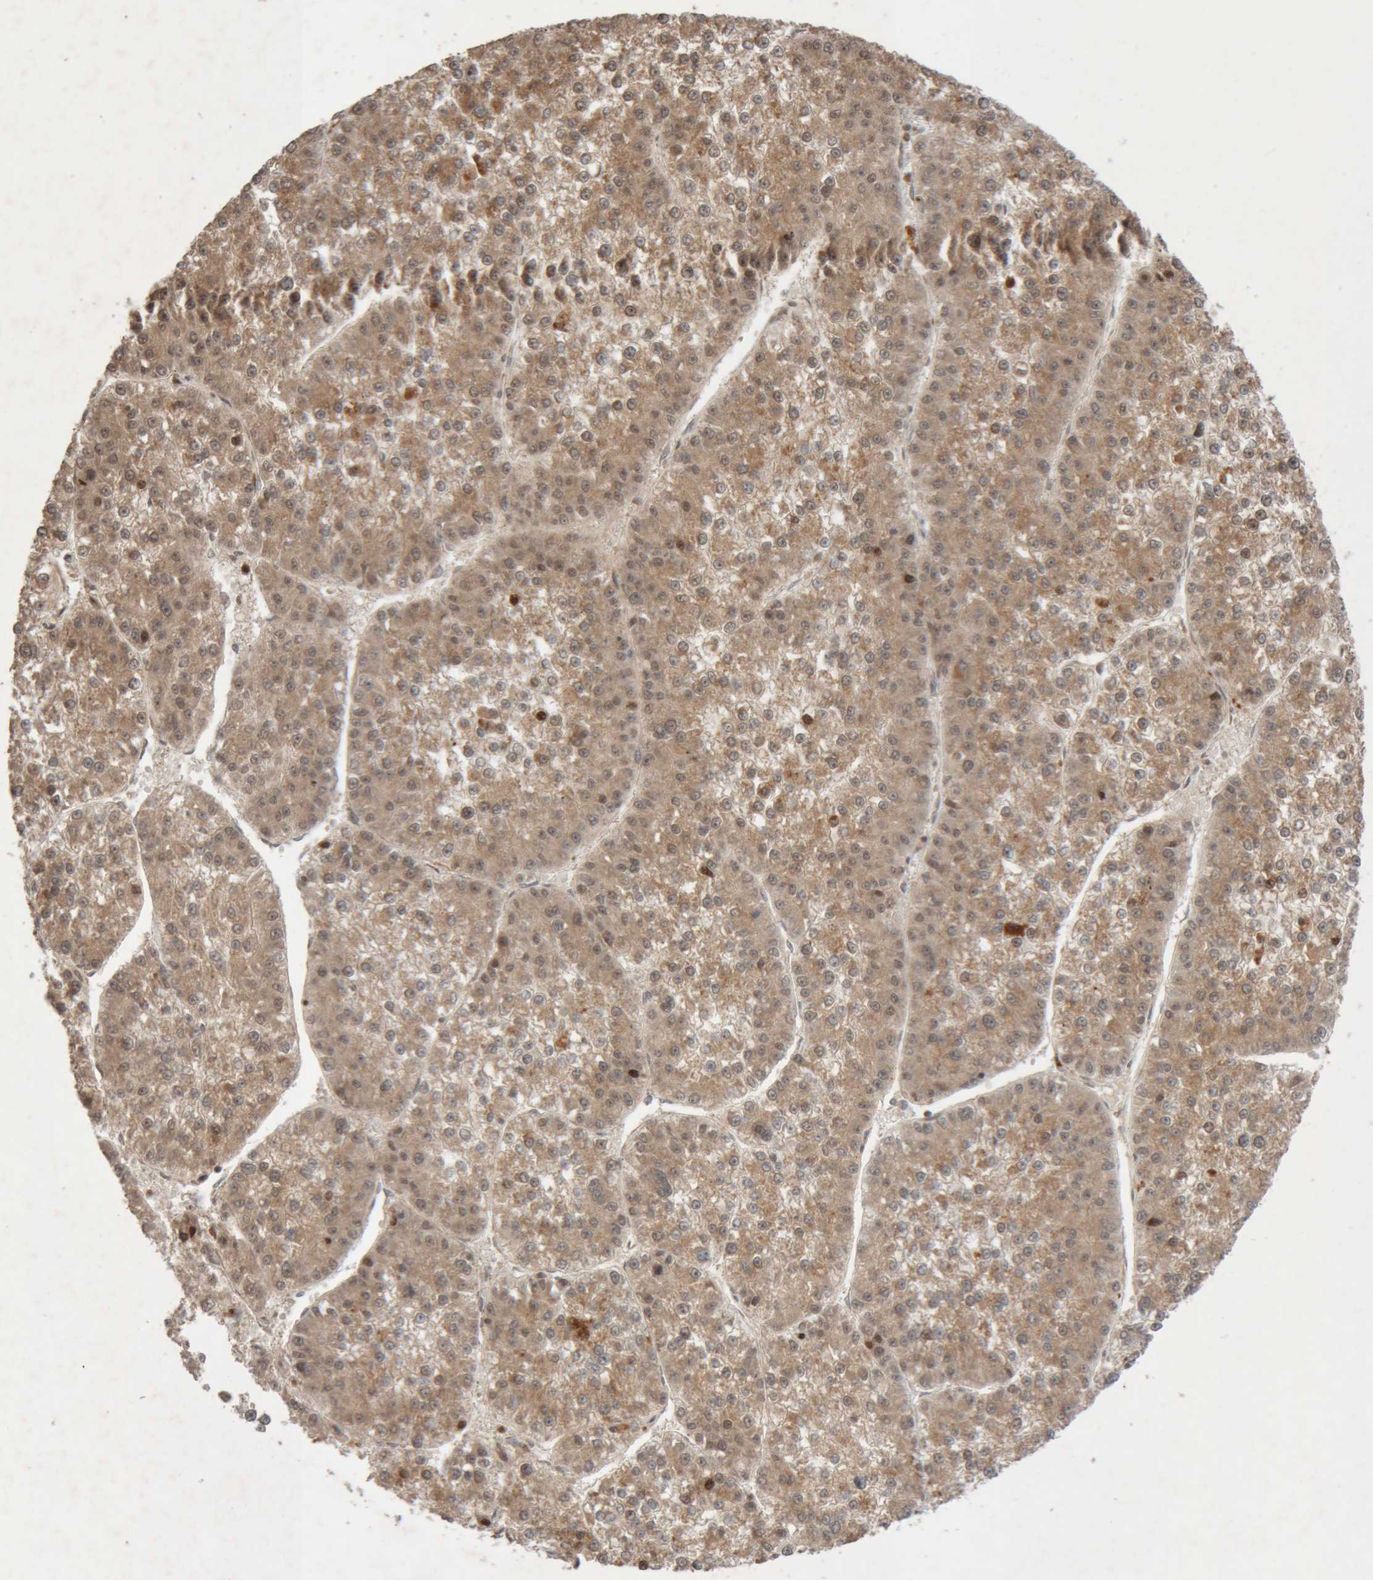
{"staining": {"intensity": "moderate", "quantity": ">75%", "location": "cytoplasmic/membranous"}, "tissue": "liver cancer", "cell_type": "Tumor cells", "image_type": "cancer", "snomed": [{"axis": "morphology", "description": "Carcinoma, Hepatocellular, NOS"}, {"axis": "topography", "description": "Liver"}], "caption": "Tumor cells reveal medium levels of moderate cytoplasmic/membranous positivity in about >75% of cells in human liver cancer (hepatocellular carcinoma). The staining was performed using DAB to visualize the protein expression in brown, while the nuclei were stained in blue with hematoxylin (Magnification: 20x).", "gene": "KIF21B", "patient": {"sex": "female", "age": 73}}